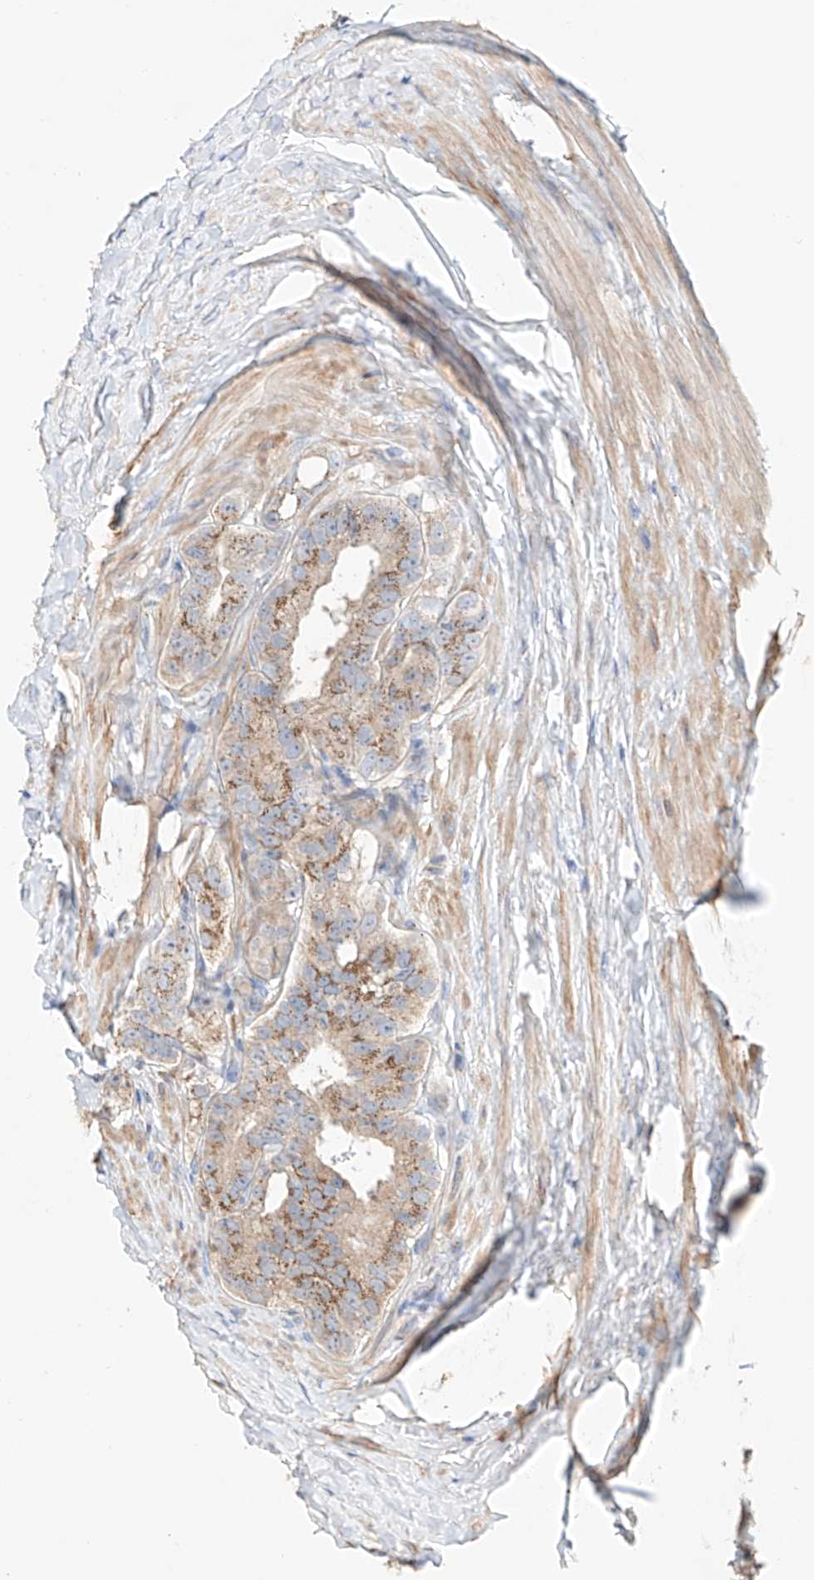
{"staining": {"intensity": "moderate", "quantity": "25%-75%", "location": "cytoplasmic/membranous"}, "tissue": "prostate cancer", "cell_type": "Tumor cells", "image_type": "cancer", "snomed": [{"axis": "morphology", "description": "Adenocarcinoma, High grade"}, {"axis": "topography", "description": "Prostate"}], "caption": "IHC of prostate cancer exhibits medium levels of moderate cytoplasmic/membranous staining in about 25%-75% of tumor cells.", "gene": "MOSPD1", "patient": {"sex": "male", "age": 56}}